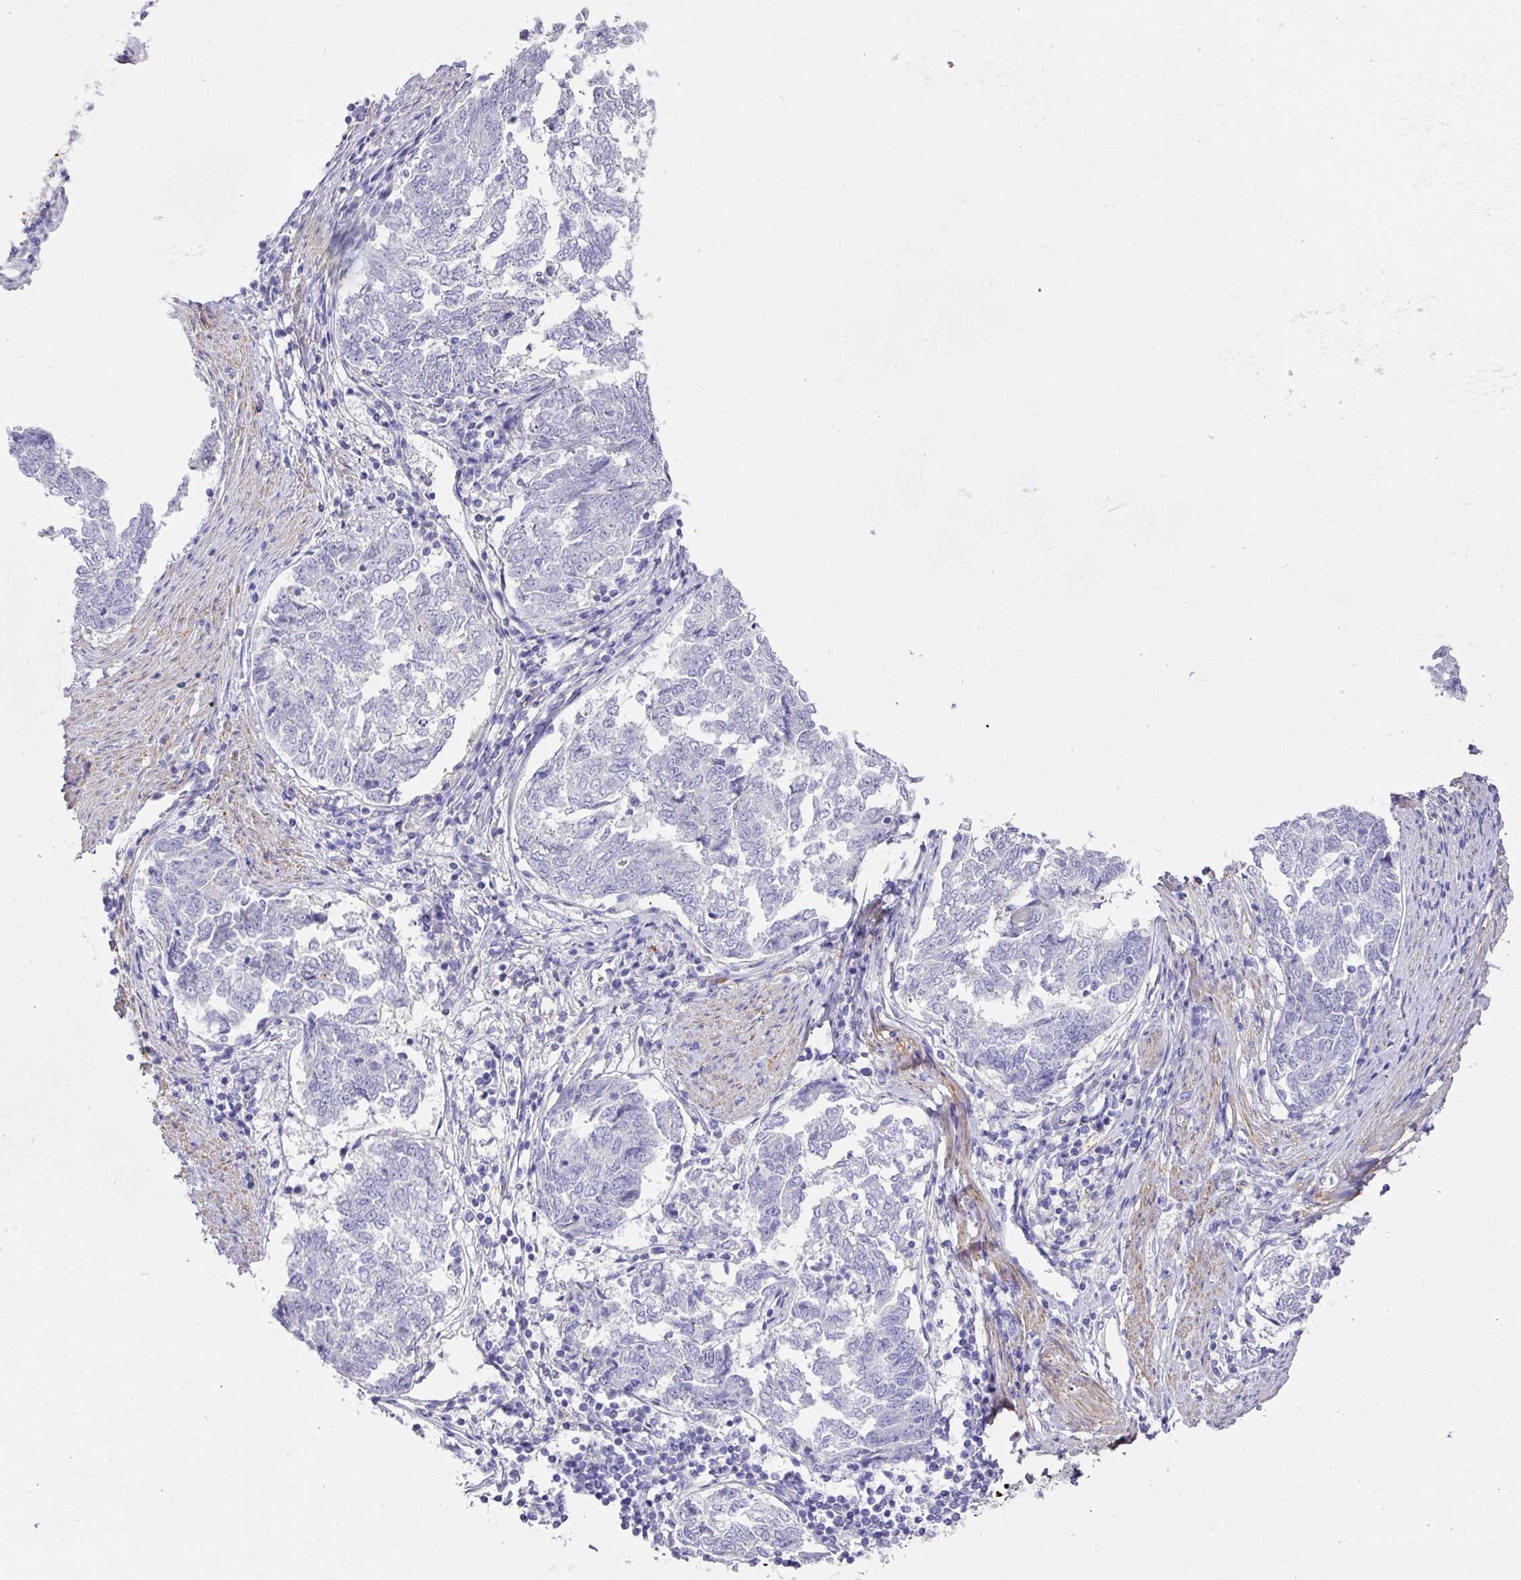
{"staining": {"intensity": "negative", "quantity": "none", "location": "none"}, "tissue": "endometrial cancer", "cell_type": "Tumor cells", "image_type": "cancer", "snomed": [{"axis": "morphology", "description": "Adenocarcinoma, NOS"}, {"axis": "topography", "description": "Endometrium"}], "caption": "Immunohistochemical staining of adenocarcinoma (endometrial) displays no significant positivity in tumor cells.", "gene": "TARM1", "patient": {"sex": "female", "age": 80}}